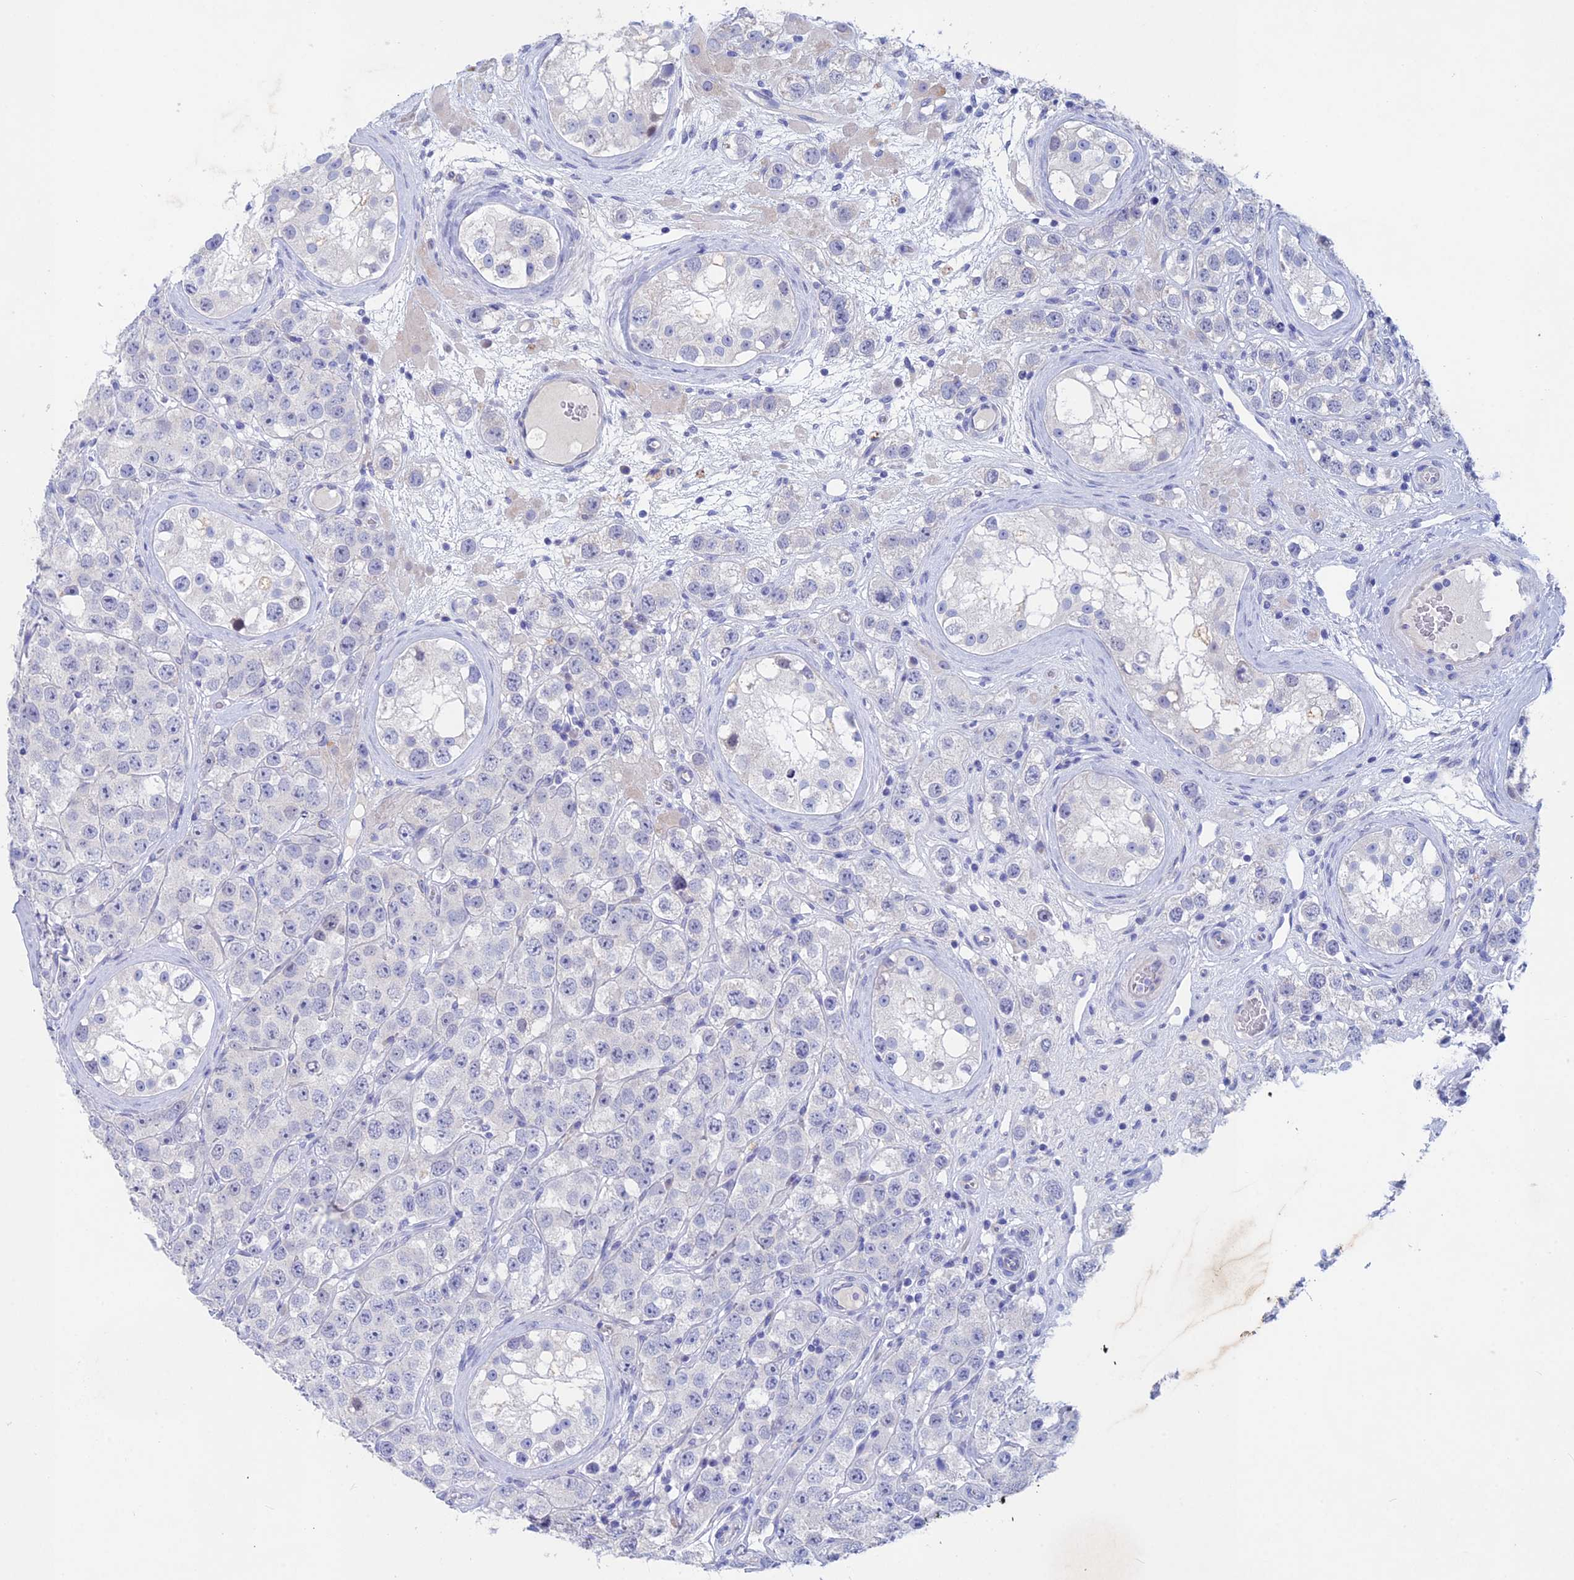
{"staining": {"intensity": "negative", "quantity": "none", "location": "none"}, "tissue": "testis cancer", "cell_type": "Tumor cells", "image_type": "cancer", "snomed": [{"axis": "morphology", "description": "Seminoma, NOS"}, {"axis": "topography", "description": "Testis"}], "caption": "IHC photomicrograph of human testis cancer (seminoma) stained for a protein (brown), which displays no positivity in tumor cells.", "gene": "BTBD19", "patient": {"sex": "male", "age": 28}}